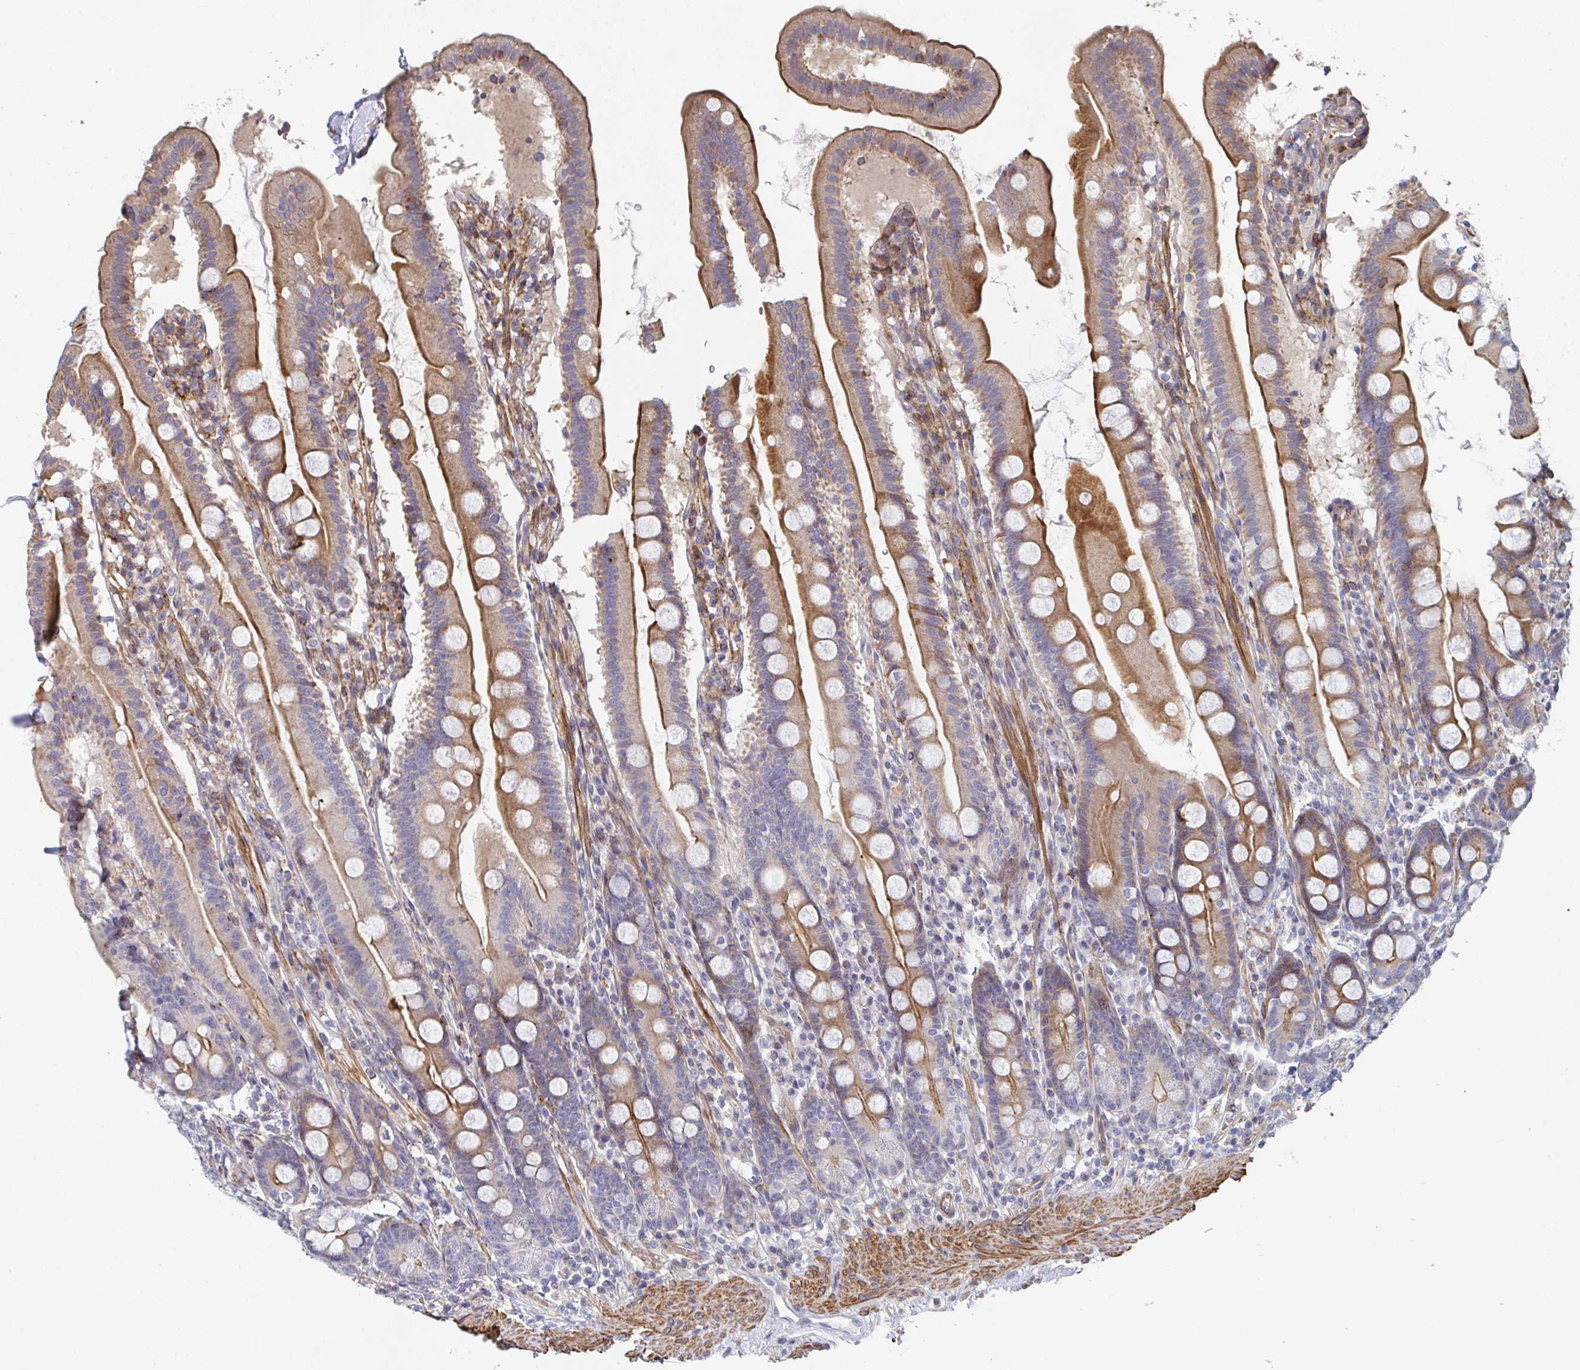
{"staining": {"intensity": "moderate", "quantity": ">75%", "location": "cytoplasmic/membranous"}, "tissue": "duodenum", "cell_type": "Glandular cells", "image_type": "normal", "snomed": [{"axis": "morphology", "description": "Normal tissue, NOS"}, {"axis": "topography", "description": "Duodenum"}], "caption": "IHC (DAB (3,3'-diaminobenzidine)) staining of unremarkable duodenum reveals moderate cytoplasmic/membranous protein staining in about >75% of glandular cells.", "gene": "FZD2", "patient": {"sex": "female", "age": 67}}